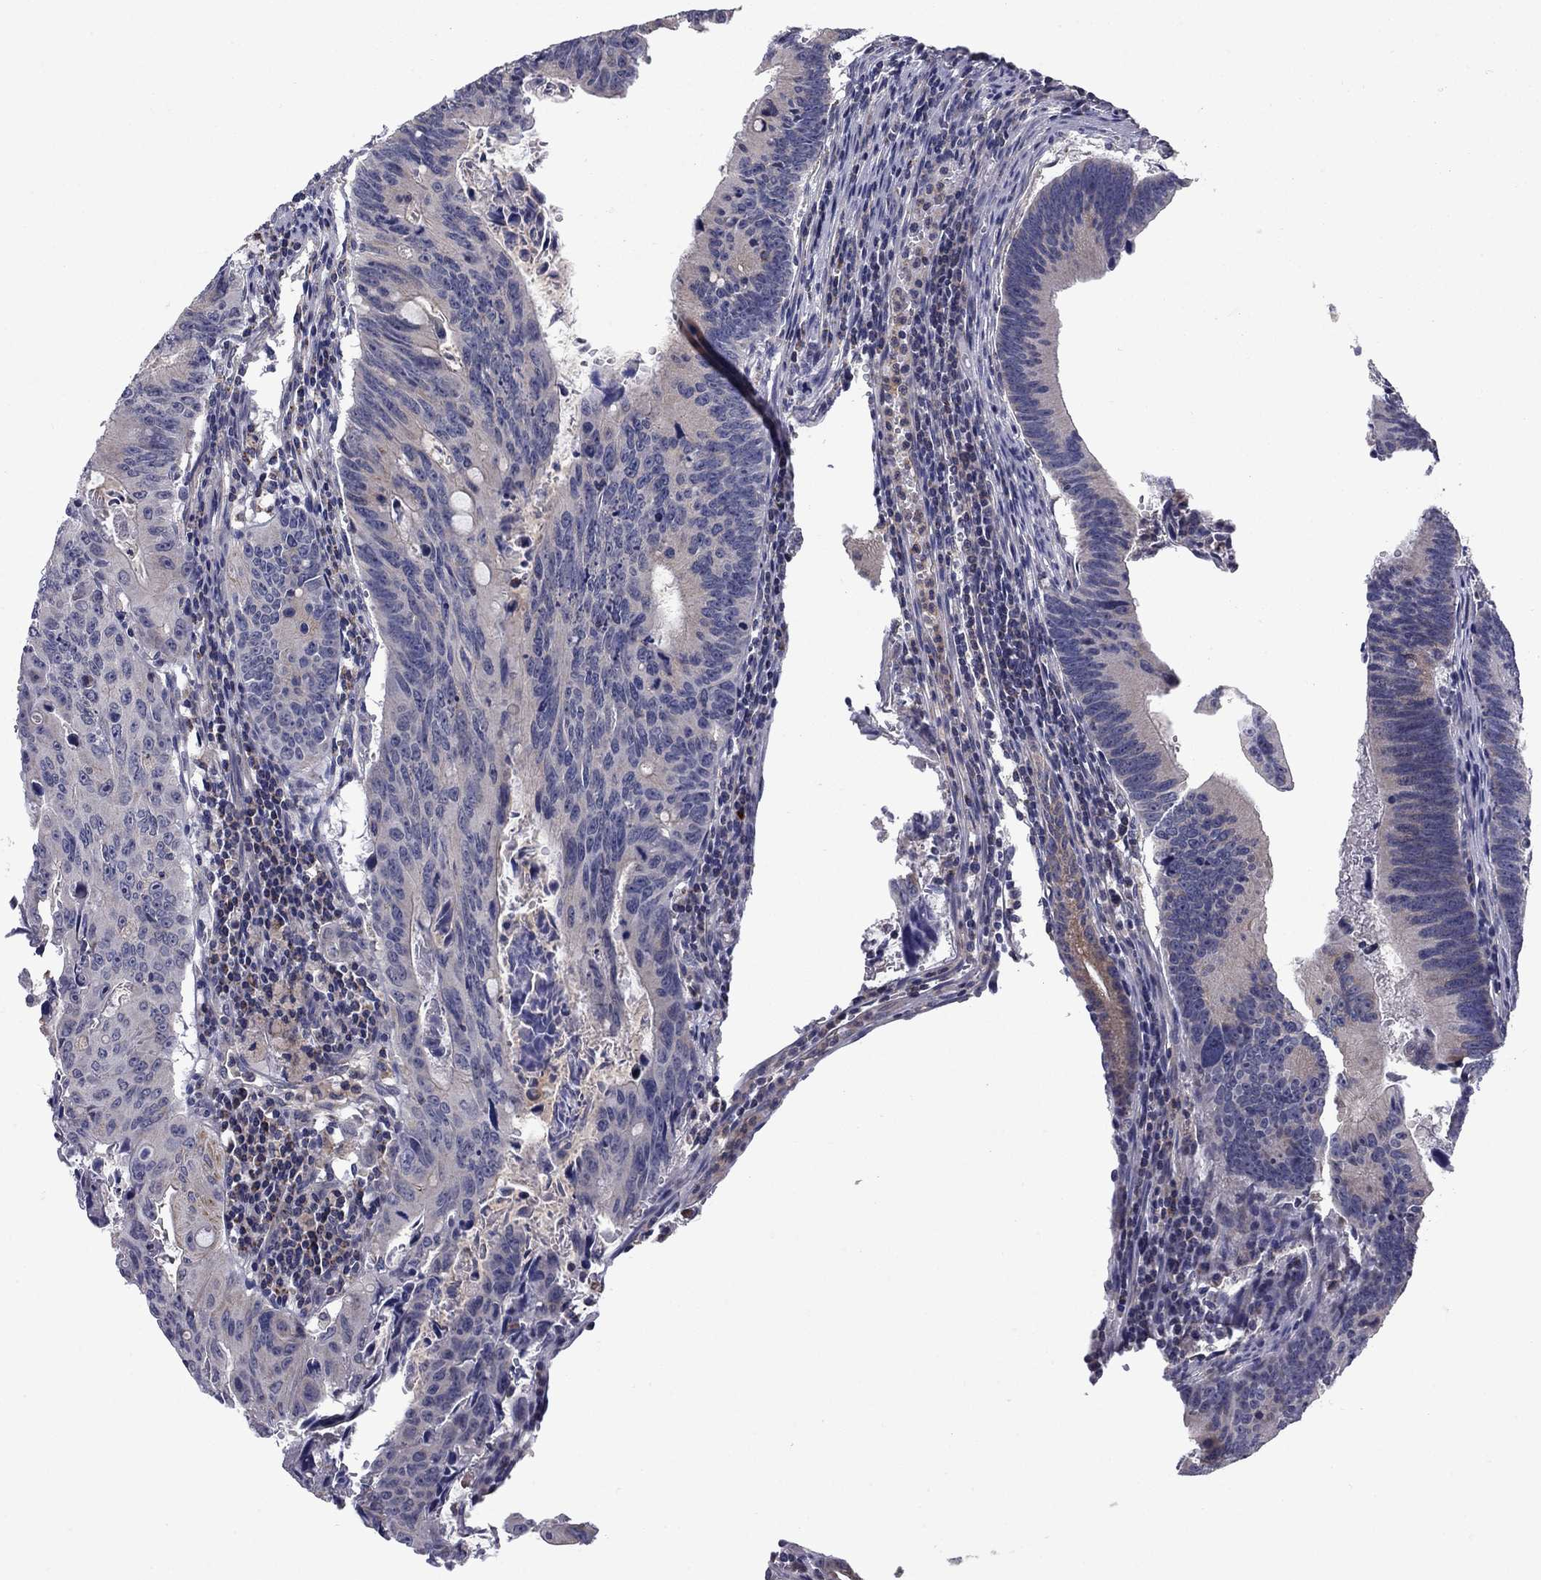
{"staining": {"intensity": "negative", "quantity": "none", "location": "none"}, "tissue": "colorectal cancer", "cell_type": "Tumor cells", "image_type": "cancer", "snomed": [{"axis": "morphology", "description": "Adenocarcinoma, NOS"}, {"axis": "topography", "description": "Colon"}], "caption": "Image shows no protein positivity in tumor cells of colorectal cancer tissue.", "gene": "DOP1B", "patient": {"sex": "female", "age": 87}}